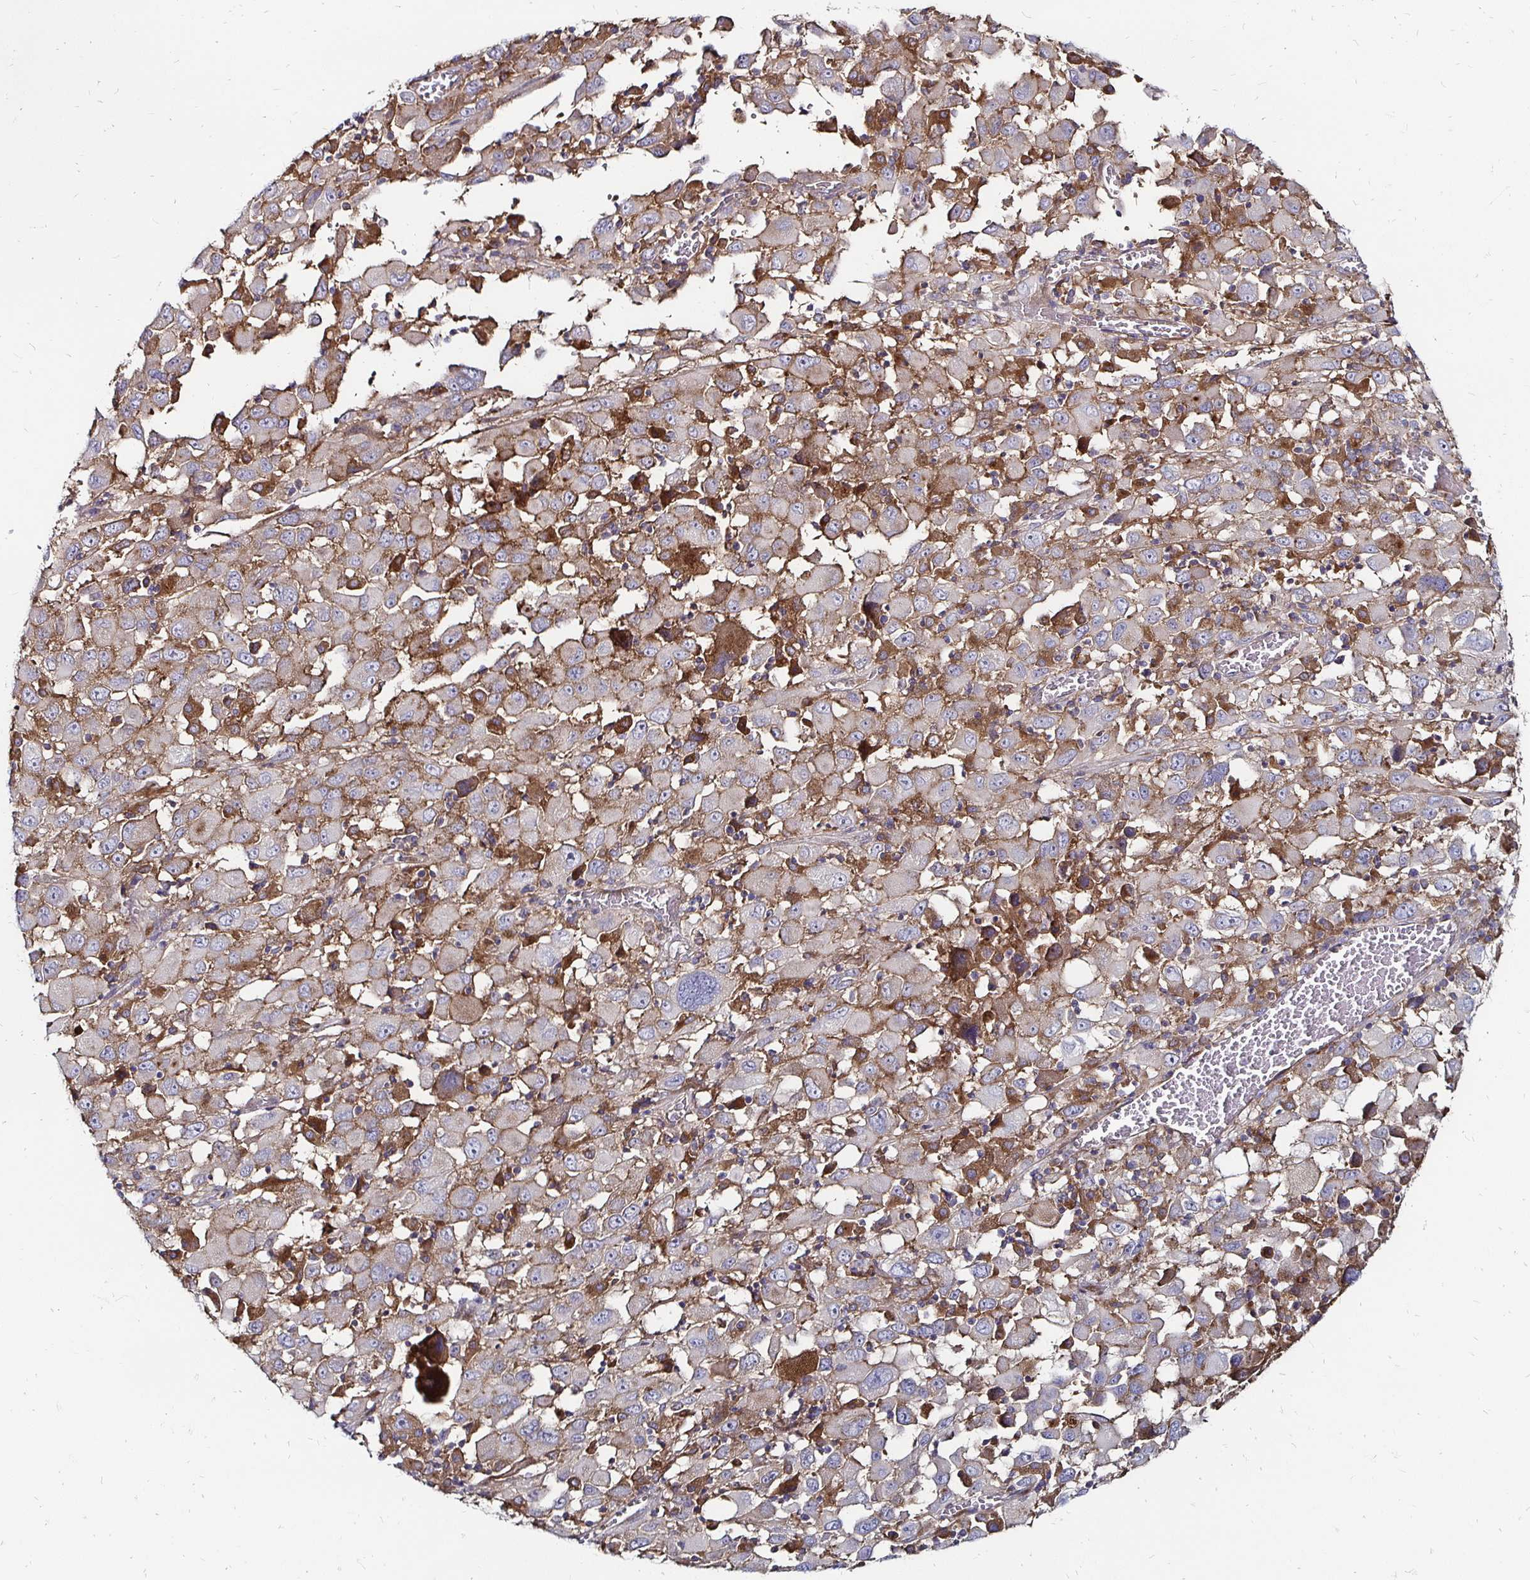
{"staining": {"intensity": "negative", "quantity": "none", "location": "none"}, "tissue": "melanoma", "cell_type": "Tumor cells", "image_type": "cancer", "snomed": [{"axis": "morphology", "description": "Malignant melanoma, Metastatic site"}, {"axis": "topography", "description": "Soft tissue"}], "caption": "Human malignant melanoma (metastatic site) stained for a protein using IHC displays no expression in tumor cells.", "gene": "NCSTN", "patient": {"sex": "male", "age": 50}}